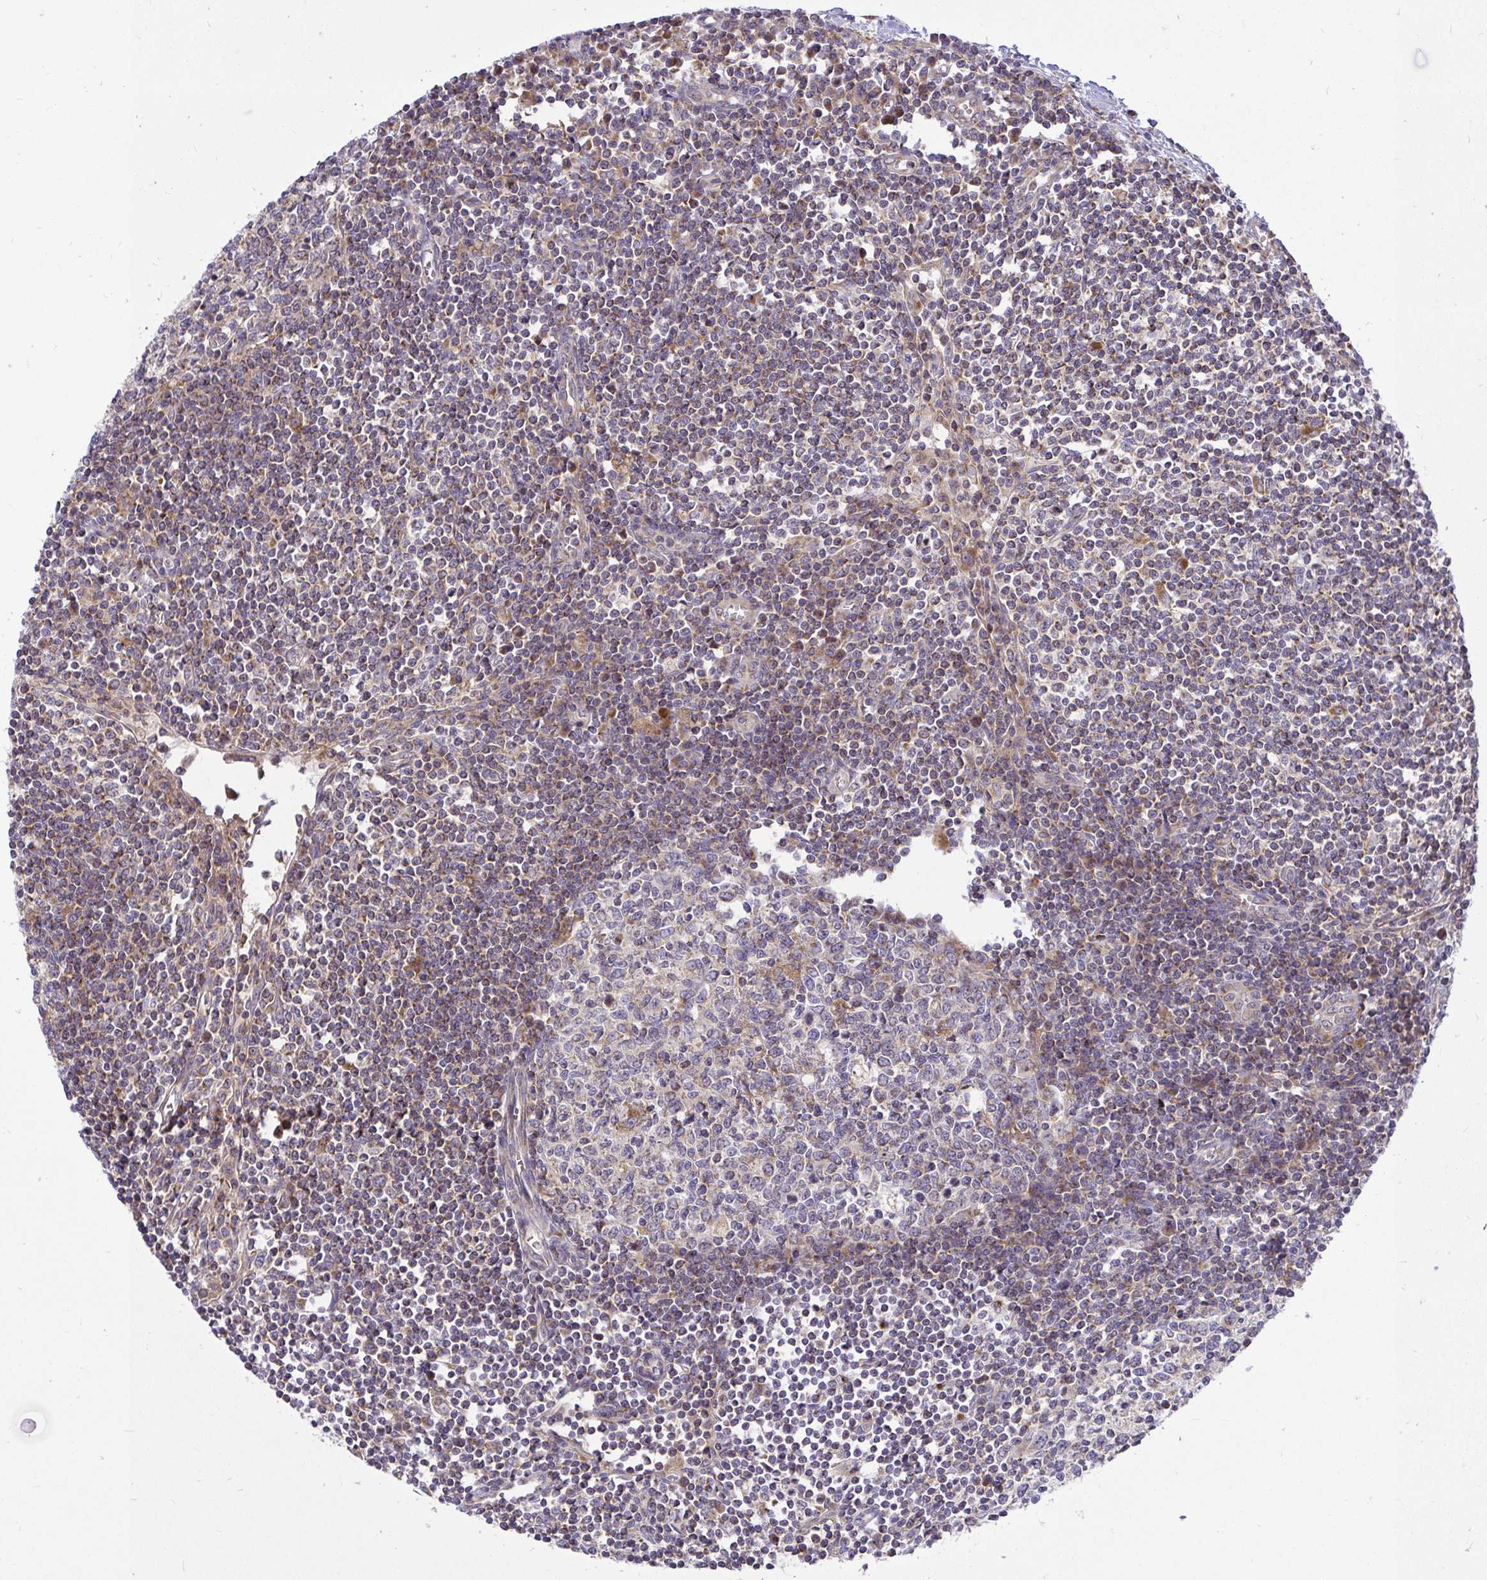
{"staining": {"intensity": "moderate", "quantity": "<25%", "location": "cytoplasmic/membranous"}, "tissue": "lymph node", "cell_type": "Germinal center cells", "image_type": "normal", "snomed": [{"axis": "morphology", "description": "Normal tissue, NOS"}, {"axis": "topography", "description": "Lymph node"}], "caption": "Protein analysis of normal lymph node demonstrates moderate cytoplasmic/membranous positivity in approximately <25% of germinal center cells. The protein is shown in brown color, while the nuclei are stained blue.", "gene": "VTI1B", "patient": {"sex": "male", "age": 67}}